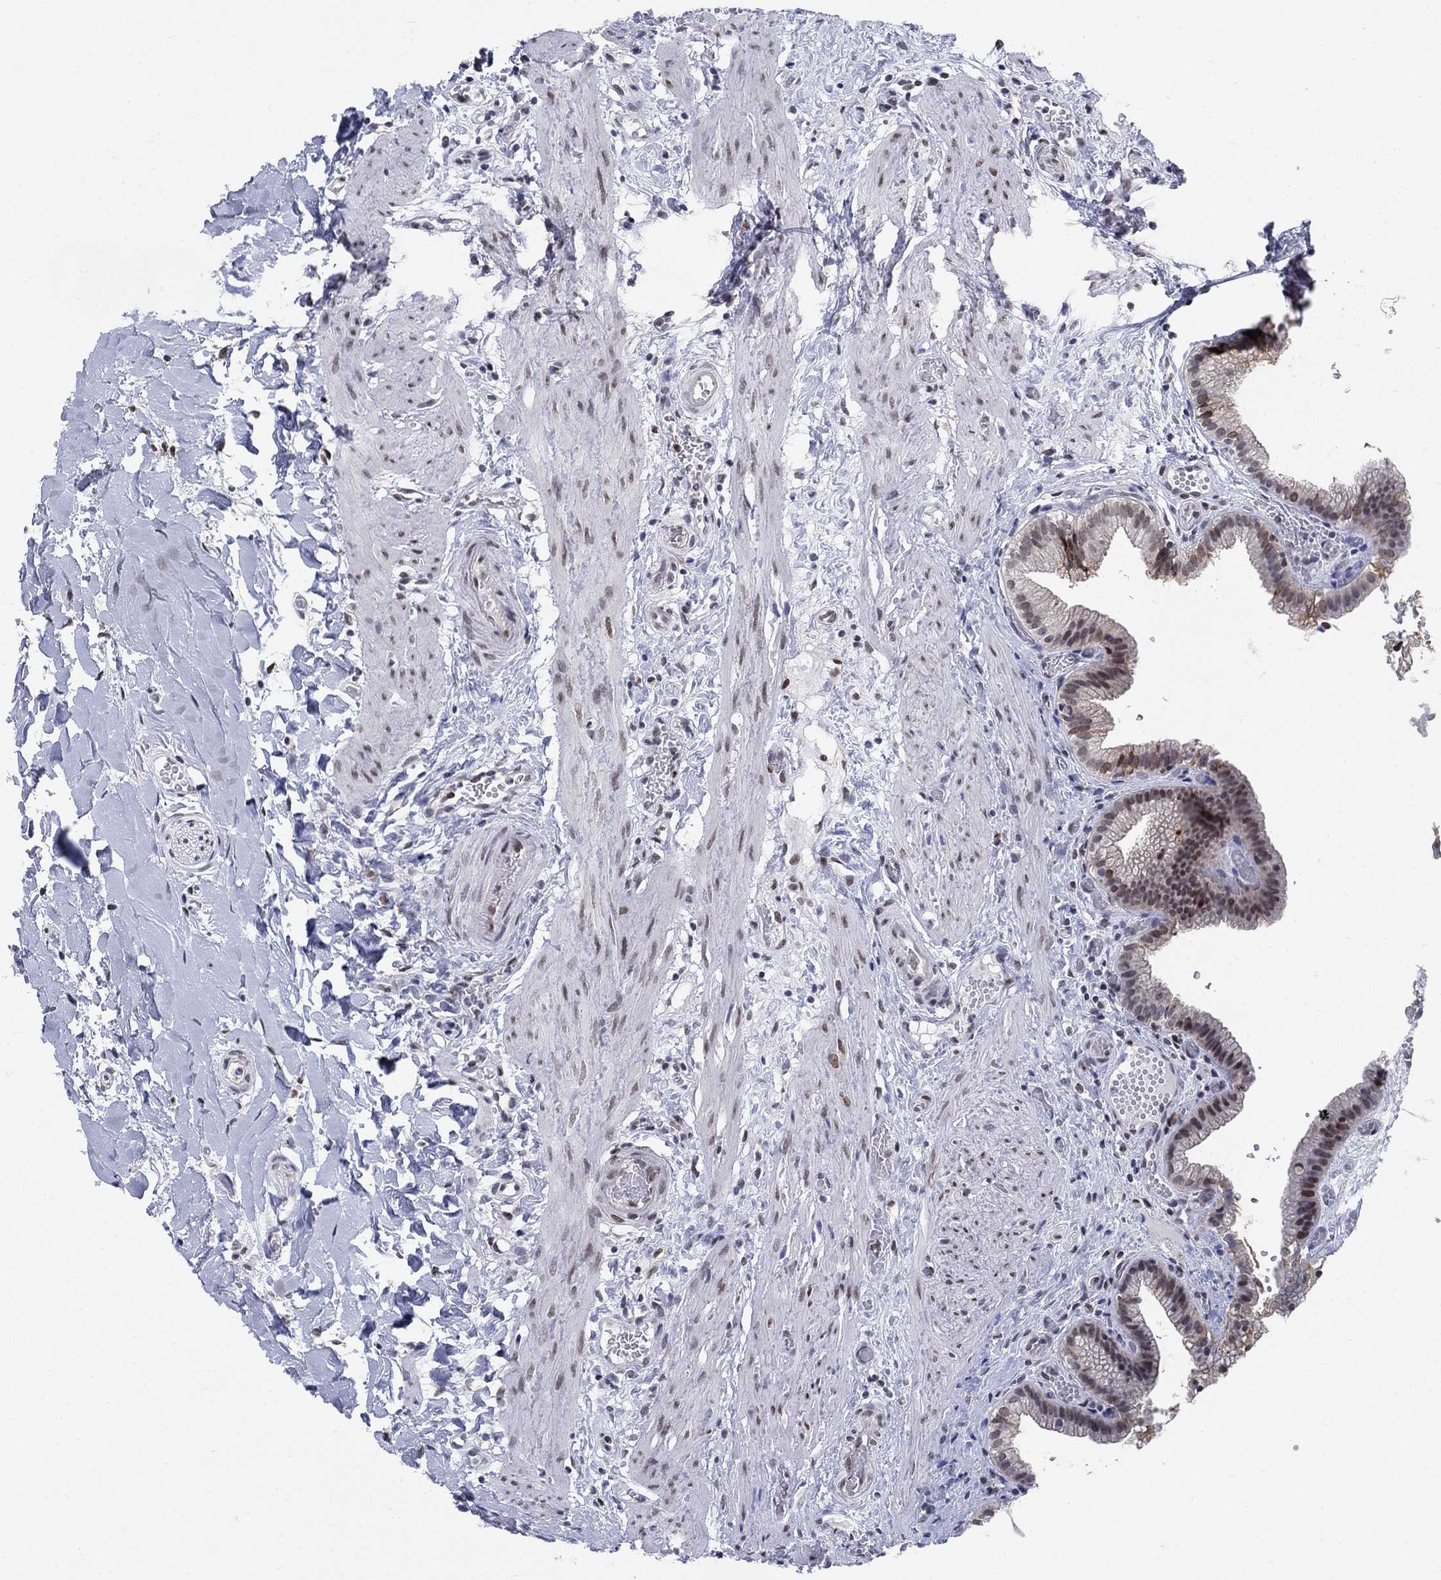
{"staining": {"intensity": "moderate", "quantity": "25%-75%", "location": "cytoplasmic/membranous"}, "tissue": "gallbladder", "cell_type": "Glandular cells", "image_type": "normal", "snomed": [{"axis": "morphology", "description": "Normal tissue, NOS"}, {"axis": "topography", "description": "Gallbladder"}], "caption": "IHC image of normal gallbladder: human gallbladder stained using immunohistochemistry (IHC) reveals medium levels of moderate protein expression localized specifically in the cytoplasmic/membranous of glandular cells, appearing as a cytoplasmic/membranous brown color.", "gene": "CENPE", "patient": {"sex": "female", "age": 24}}